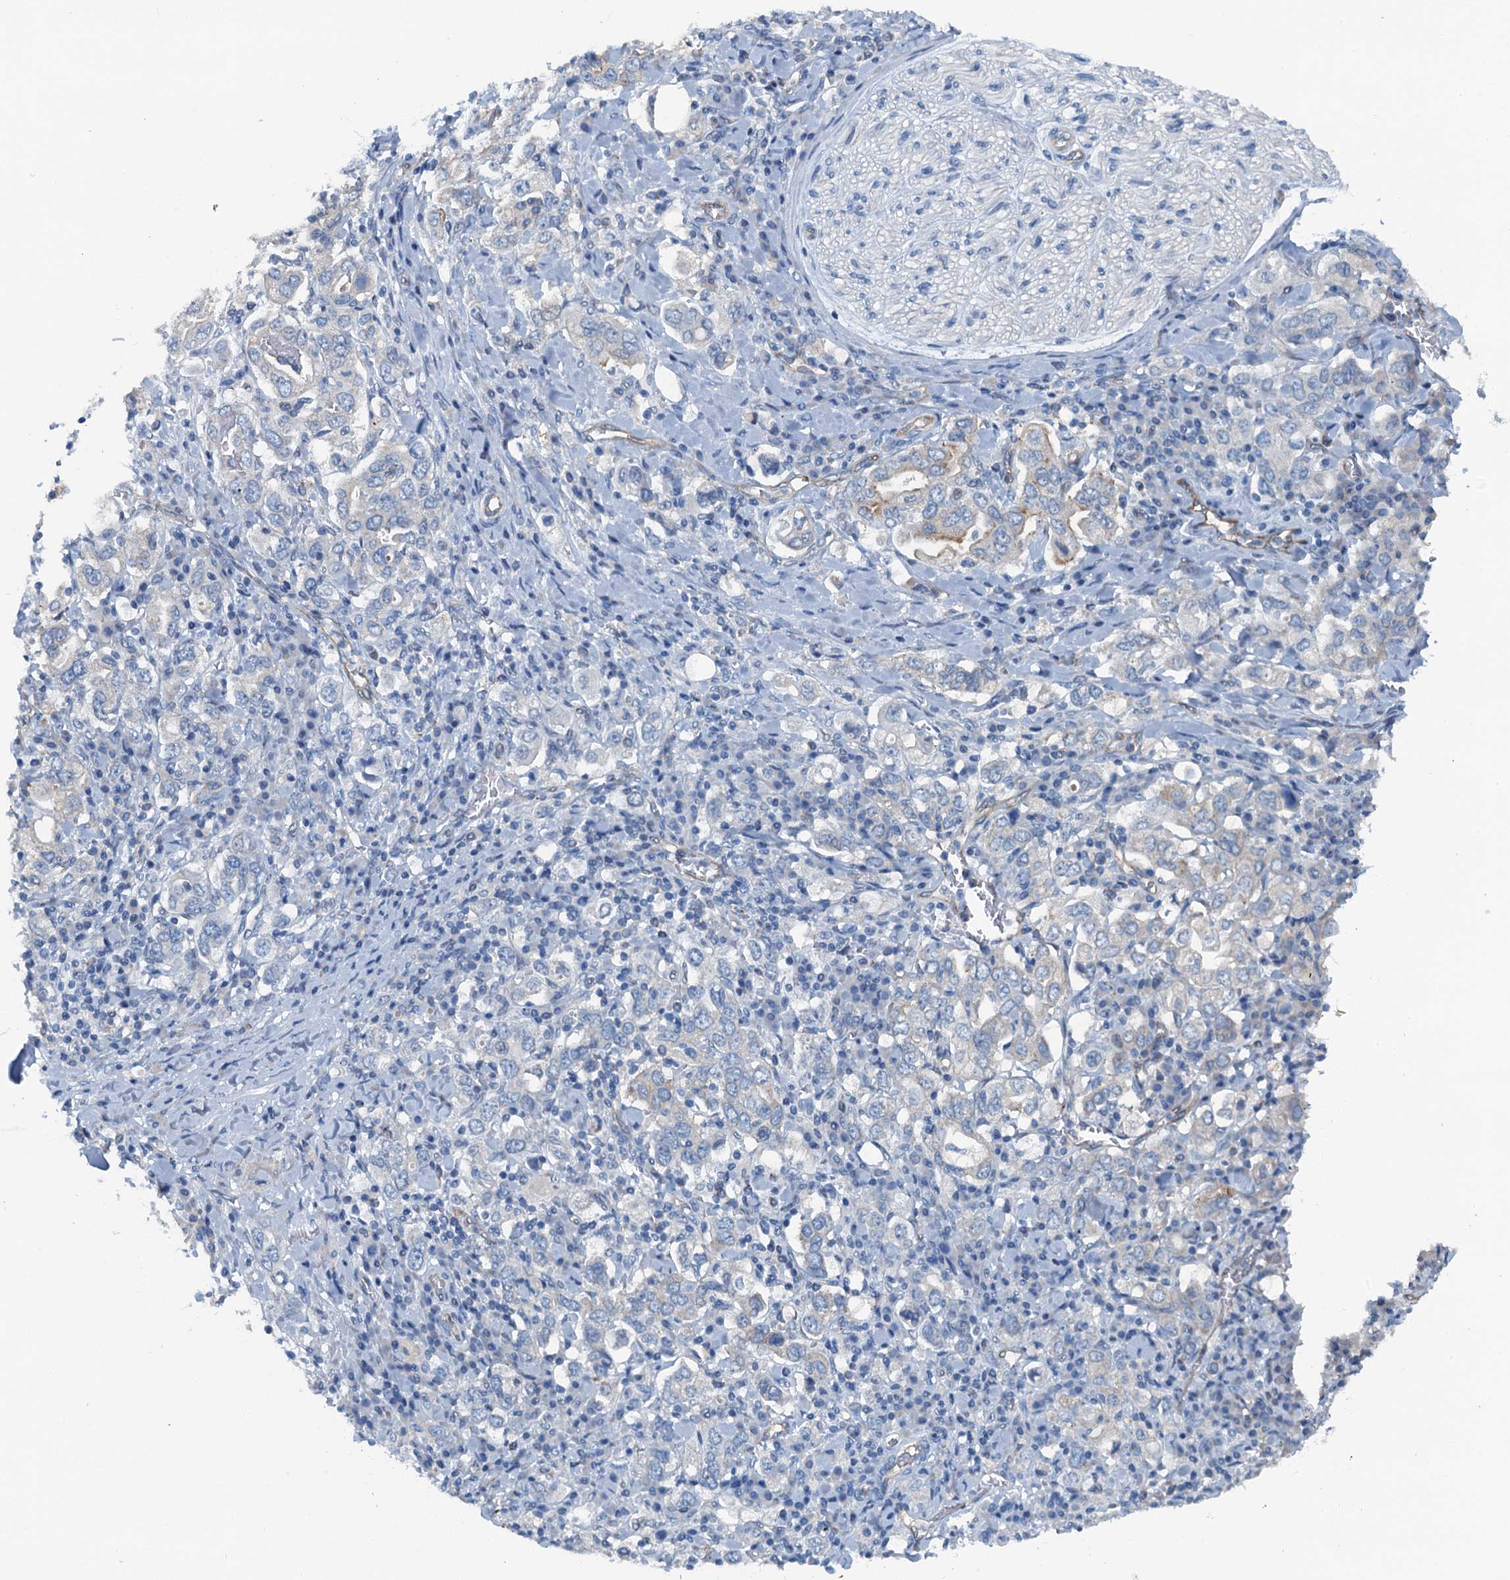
{"staining": {"intensity": "weak", "quantity": "<25%", "location": "cytoplasmic/membranous"}, "tissue": "stomach cancer", "cell_type": "Tumor cells", "image_type": "cancer", "snomed": [{"axis": "morphology", "description": "Adenocarcinoma, NOS"}, {"axis": "topography", "description": "Stomach, upper"}], "caption": "High power microscopy photomicrograph of an immunohistochemistry (IHC) photomicrograph of stomach adenocarcinoma, revealing no significant positivity in tumor cells.", "gene": "GFOD2", "patient": {"sex": "male", "age": 62}}